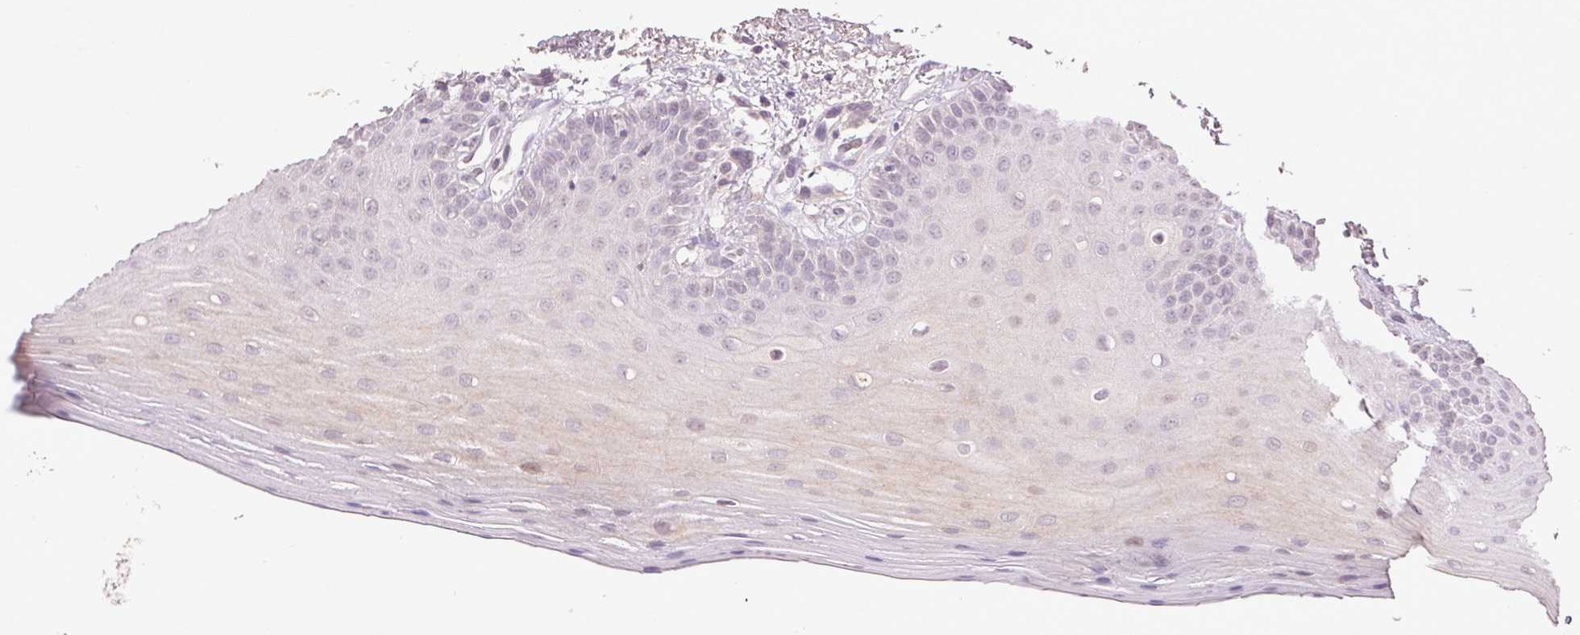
{"staining": {"intensity": "weak", "quantity": "<25%", "location": "cytoplasmic/membranous"}, "tissue": "oral mucosa", "cell_type": "Squamous epithelial cells", "image_type": "normal", "snomed": [{"axis": "morphology", "description": "Normal tissue, NOS"}, {"axis": "morphology", "description": "Normal morphology"}, {"axis": "topography", "description": "Oral tissue"}], "caption": "The photomicrograph demonstrates no significant expression in squamous epithelial cells of oral mucosa.", "gene": "FAM168B", "patient": {"sex": "female", "age": 76}}